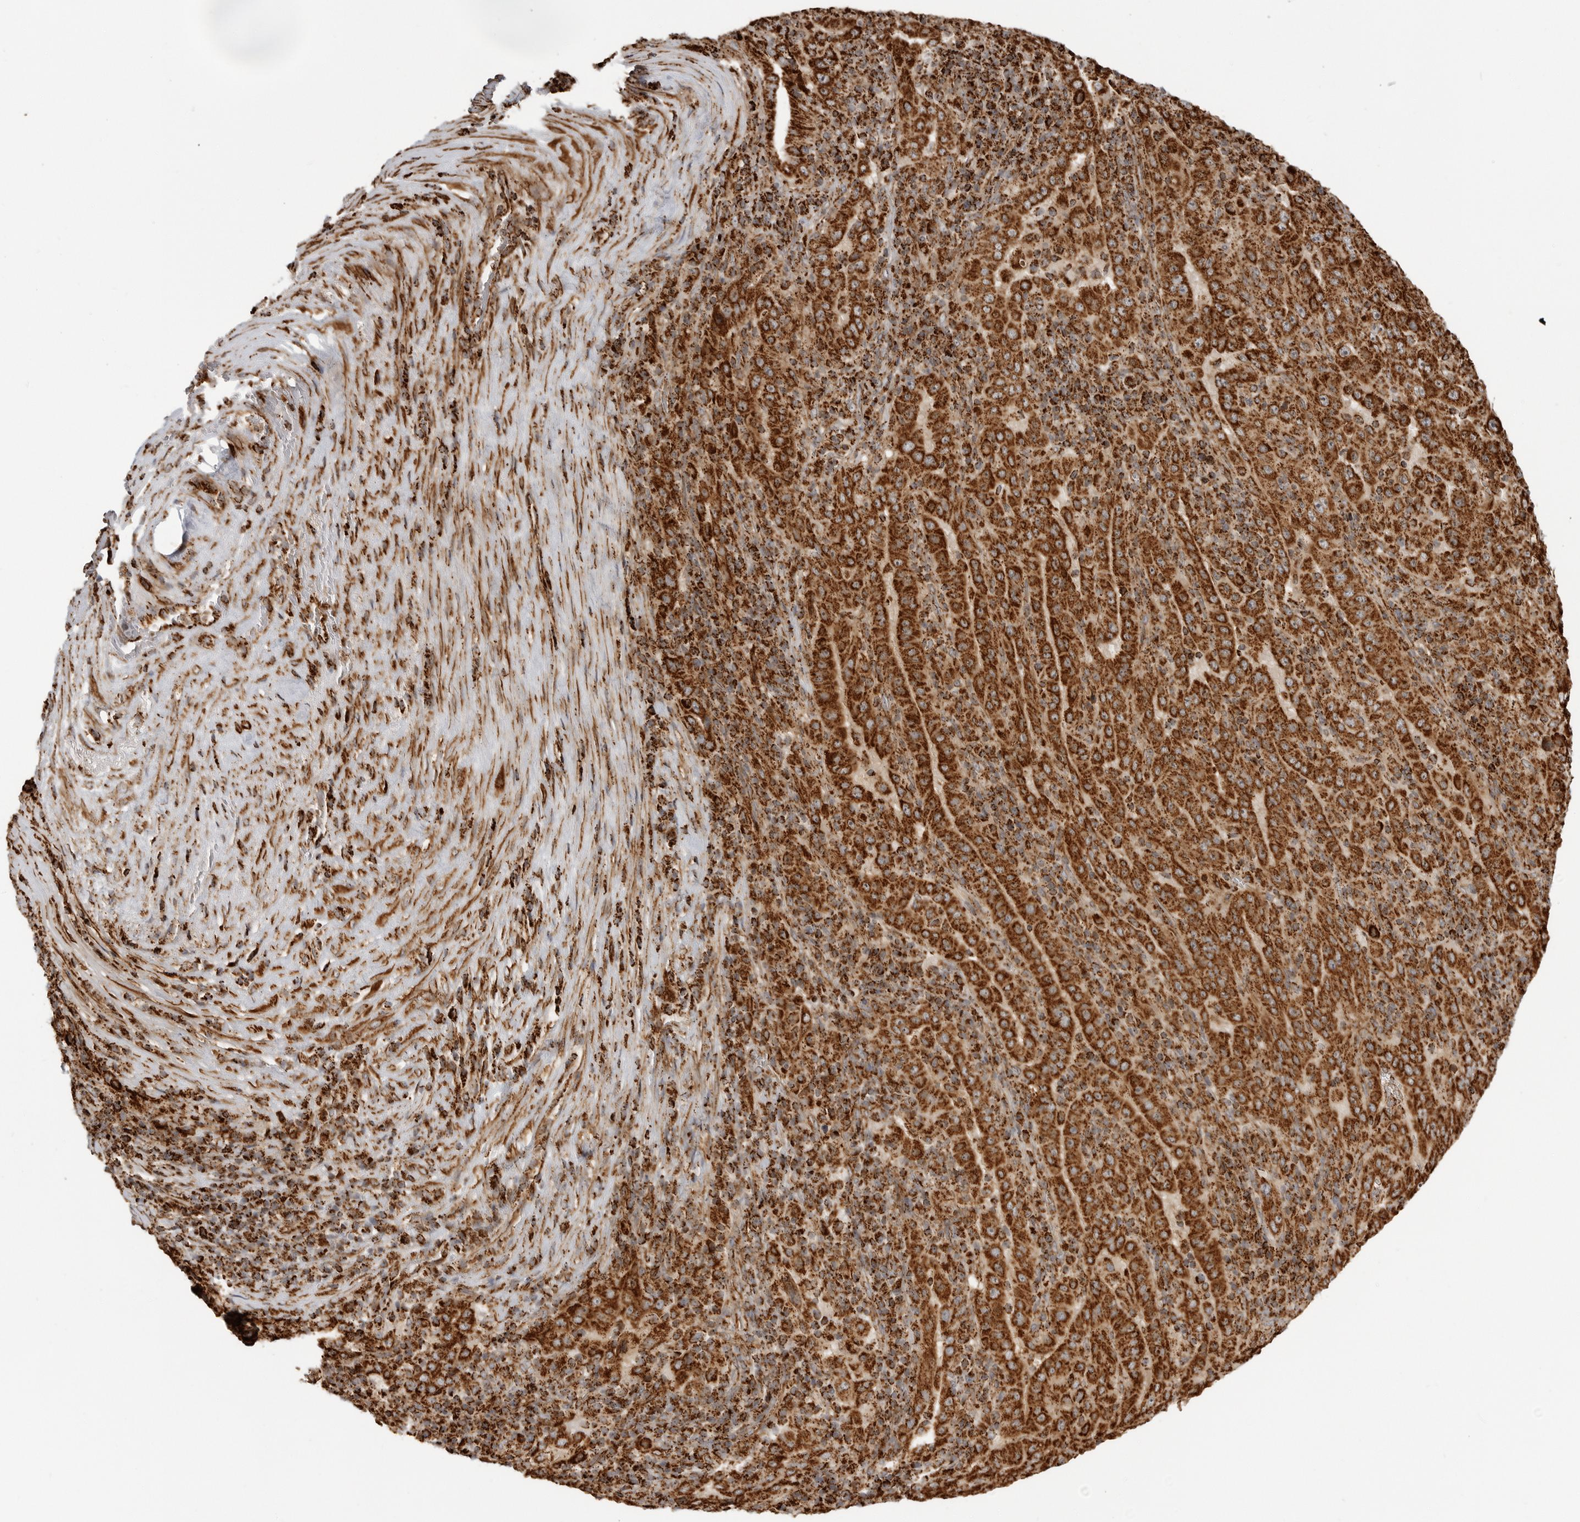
{"staining": {"intensity": "strong", "quantity": ">75%", "location": "cytoplasmic/membranous"}, "tissue": "pancreatic cancer", "cell_type": "Tumor cells", "image_type": "cancer", "snomed": [{"axis": "morphology", "description": "Adenocarcinoma, NOS"}, {"axis": "topography", "description": "Pancreas"}], "caption": "The immunohistochemical stain shows strong cytoplasmic/membranous expression in tumor cells of adenocarcinoma (pancreatic) tissue. (Brightfield microscopy of DAB IHC at high magnification).", "gene": "BMP2K", "patient": {"sex": "male", "age": 63}}